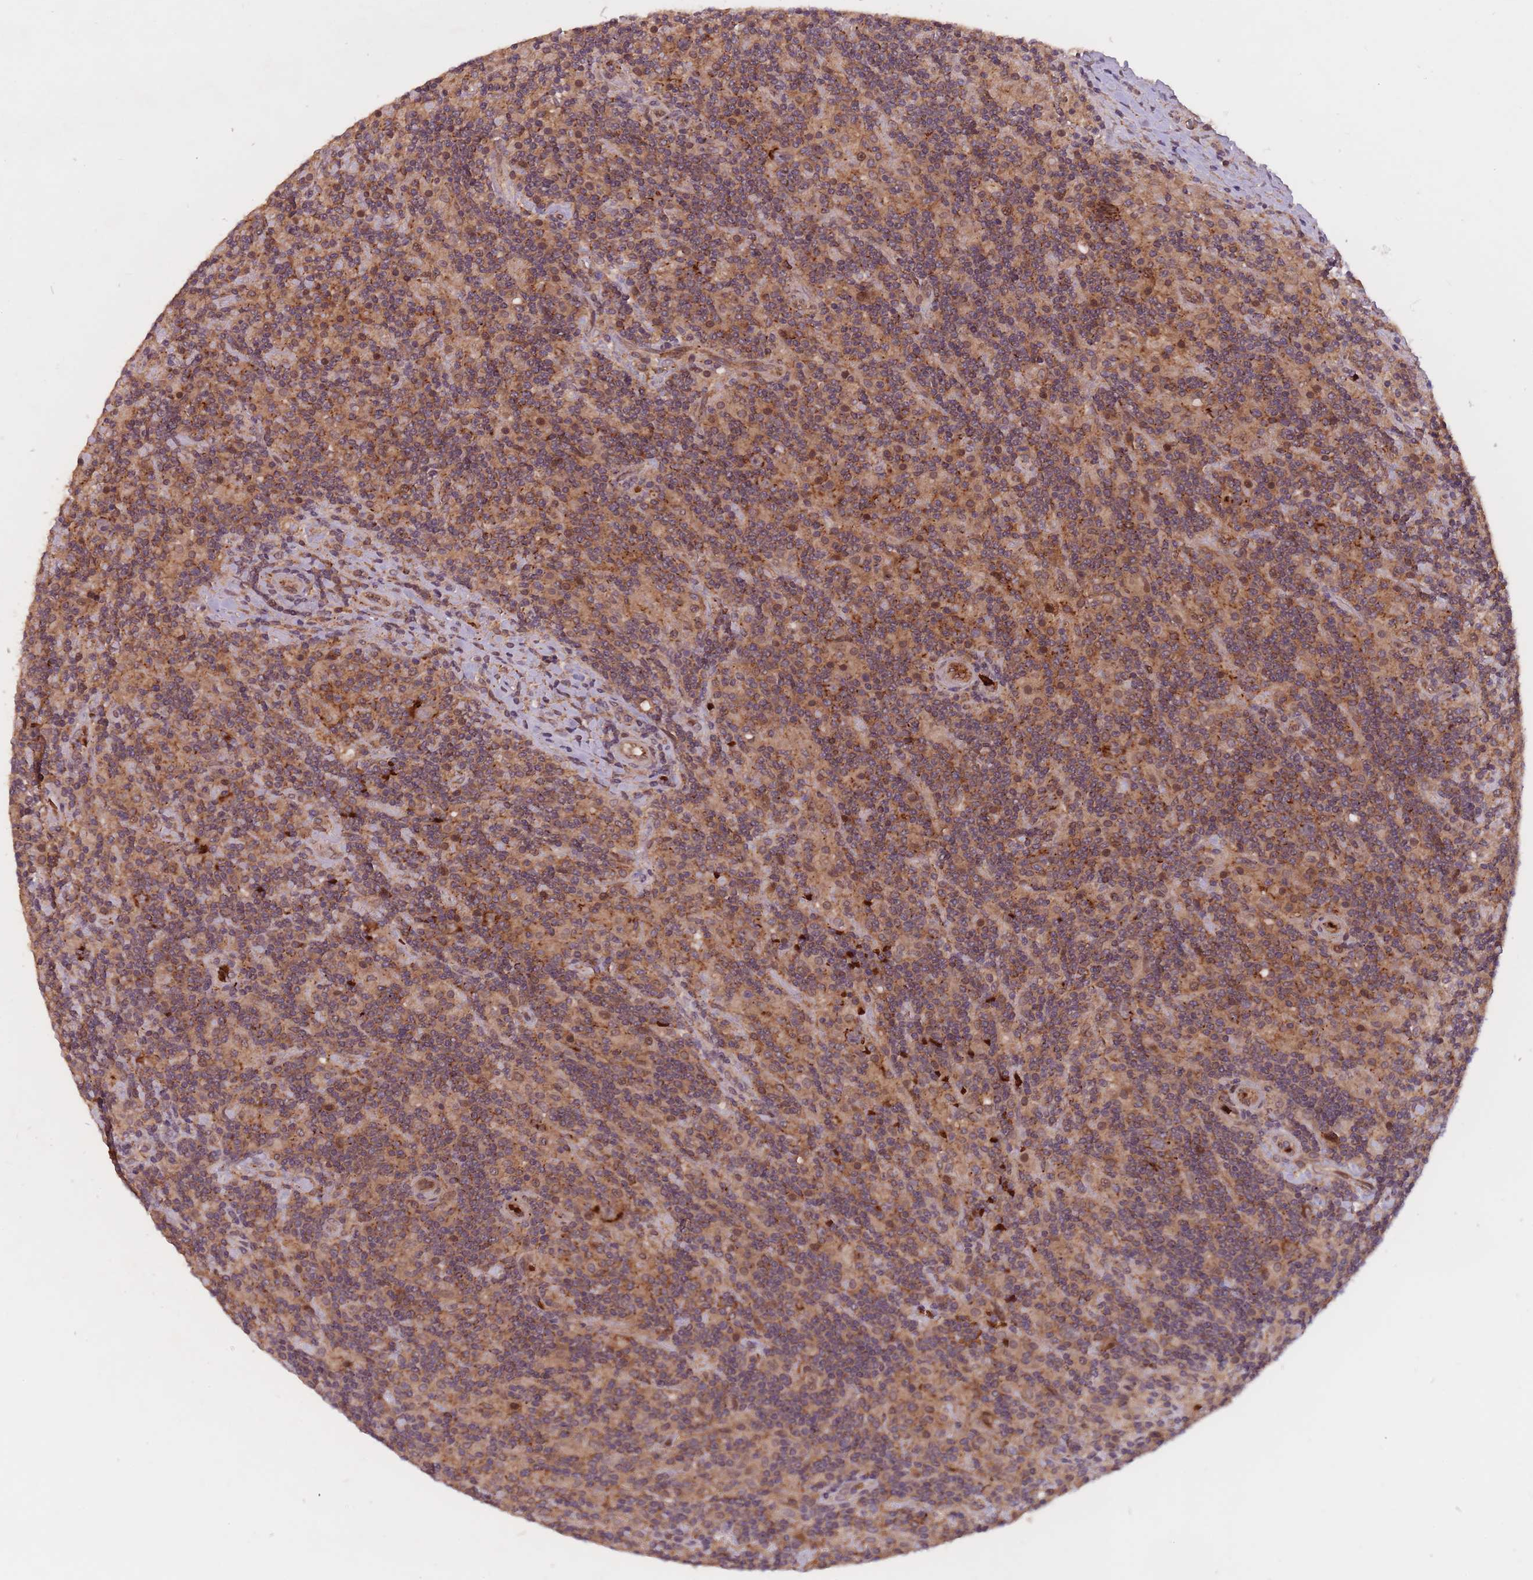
{"staining": {"intensity": "weak", "quantity": "25%-75%", "location": "cytoplasmic/membranous"}, "tissue": "lymphoma", "cell_type": "Tumor cells", "image_type": "cancer", "snomed": [{"axis": "morphology", "description": "Hodgkin's disease, NOS"}, {"axis": "topography", "description": "Lymph node"}], "caption": "Weak cytoplasmic/membranous protein positivity is appreciated in about 25%-75% of tumor cells in Hodgkin's disease.", "gene": "SECTM1", "patient": {"sex": "male", "age": 70}}